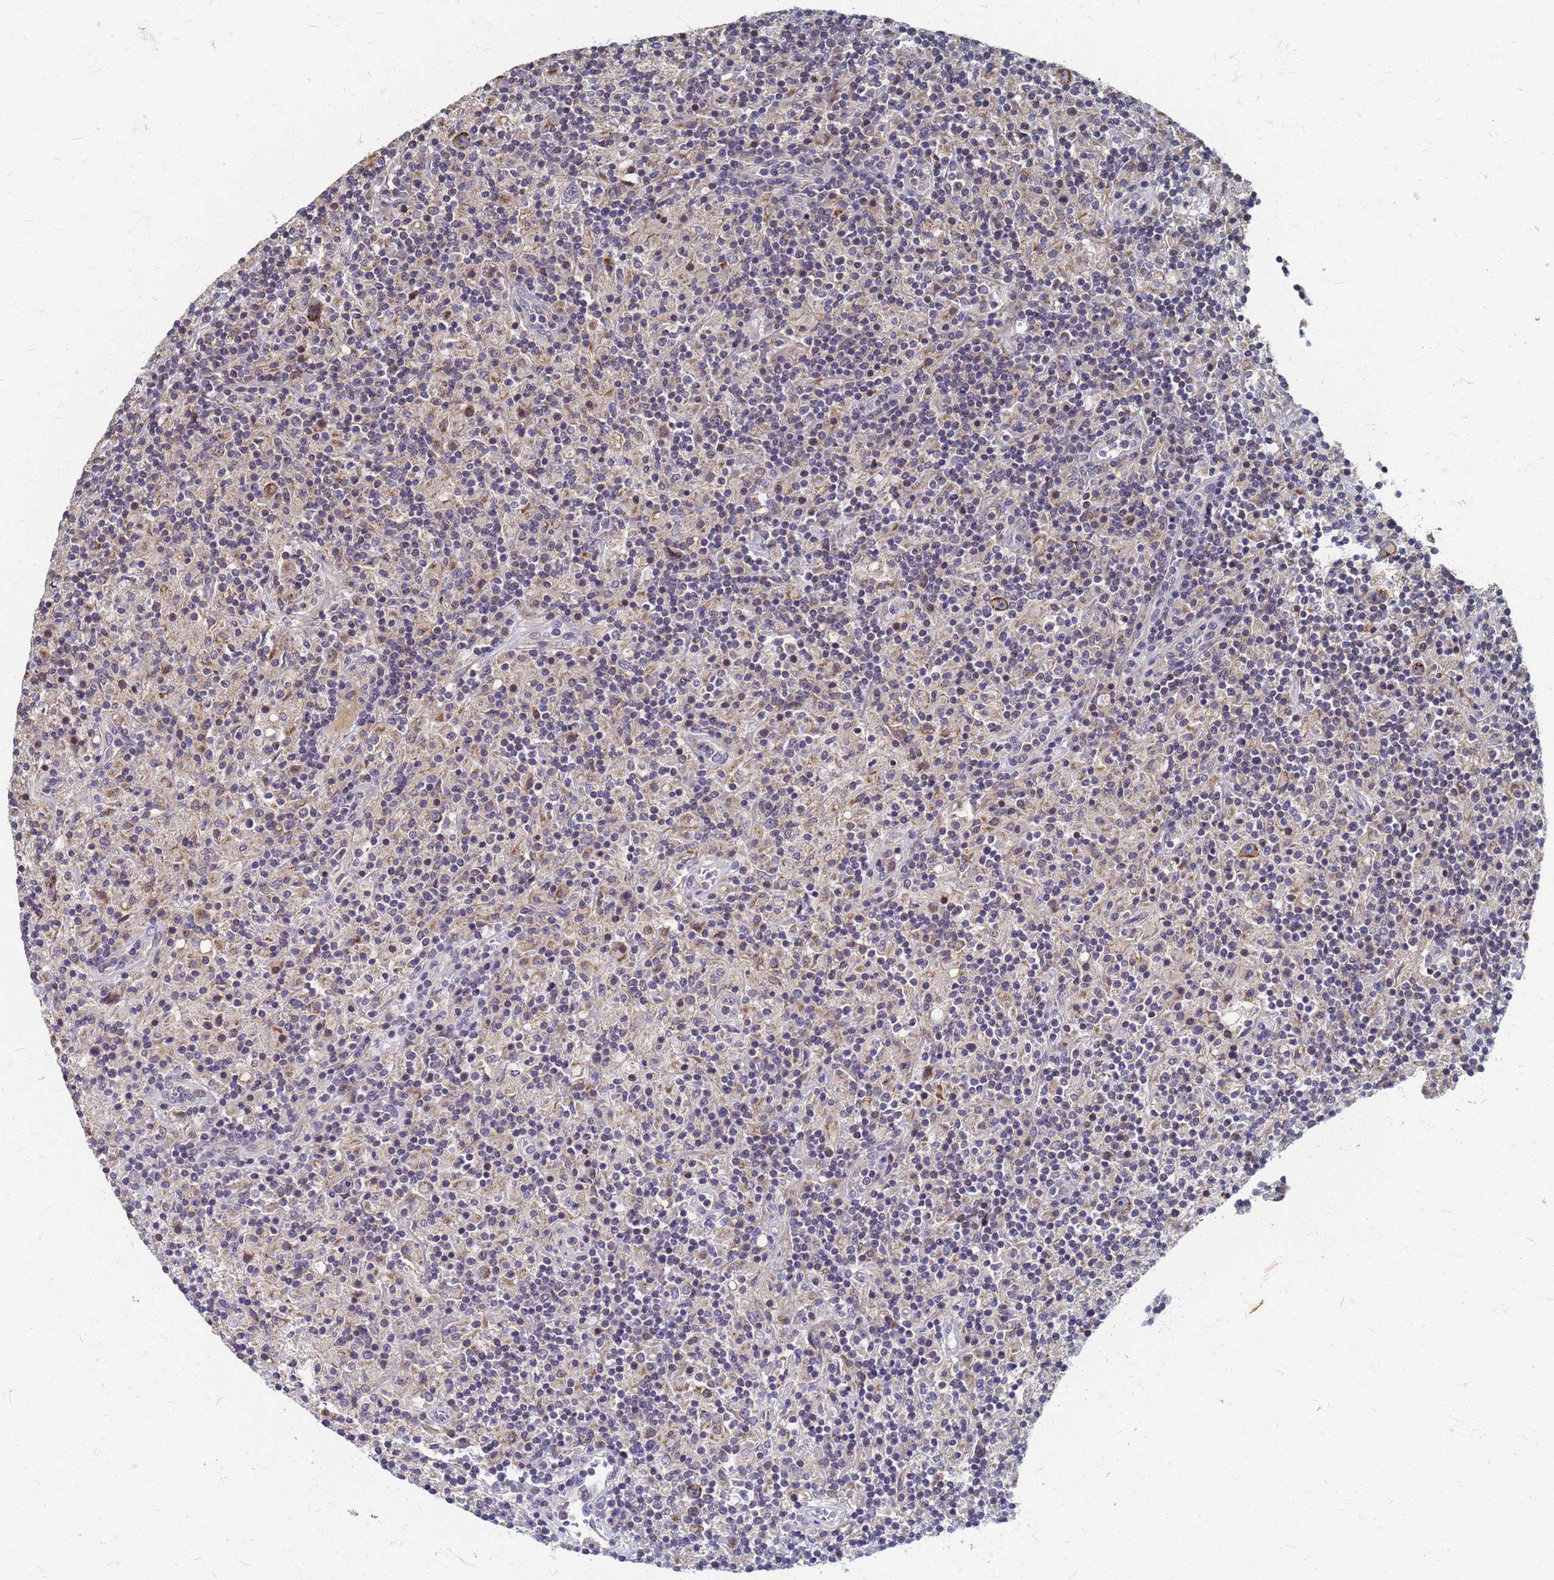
{"staining": {"intensity": "moderate", "quantity": "25%-75%", "location": "cytoplasmic/membranous"}, "tissue": "lymphoma", "cell_type": "Tumor cells", "image_type": "cancer", "snomed": [{"axis": "morphology", "description": "Hodgkin's disease, NOS"}, {"axis": "topography", "description": "Lymph node"}], "caption": "High-power microscopy captured an IHC photomicrograph of lymphoma, revealing moderate cytoplasmic/membranous positivity in approximately 25%-75% of tumor cells. The staining was performed using DAB, with brown indicating positive protein expression. Nuclei are stained blue with hematoxylin.", "gene": "ATPAF1", "patient": {"sex": "male", "age": 70}}